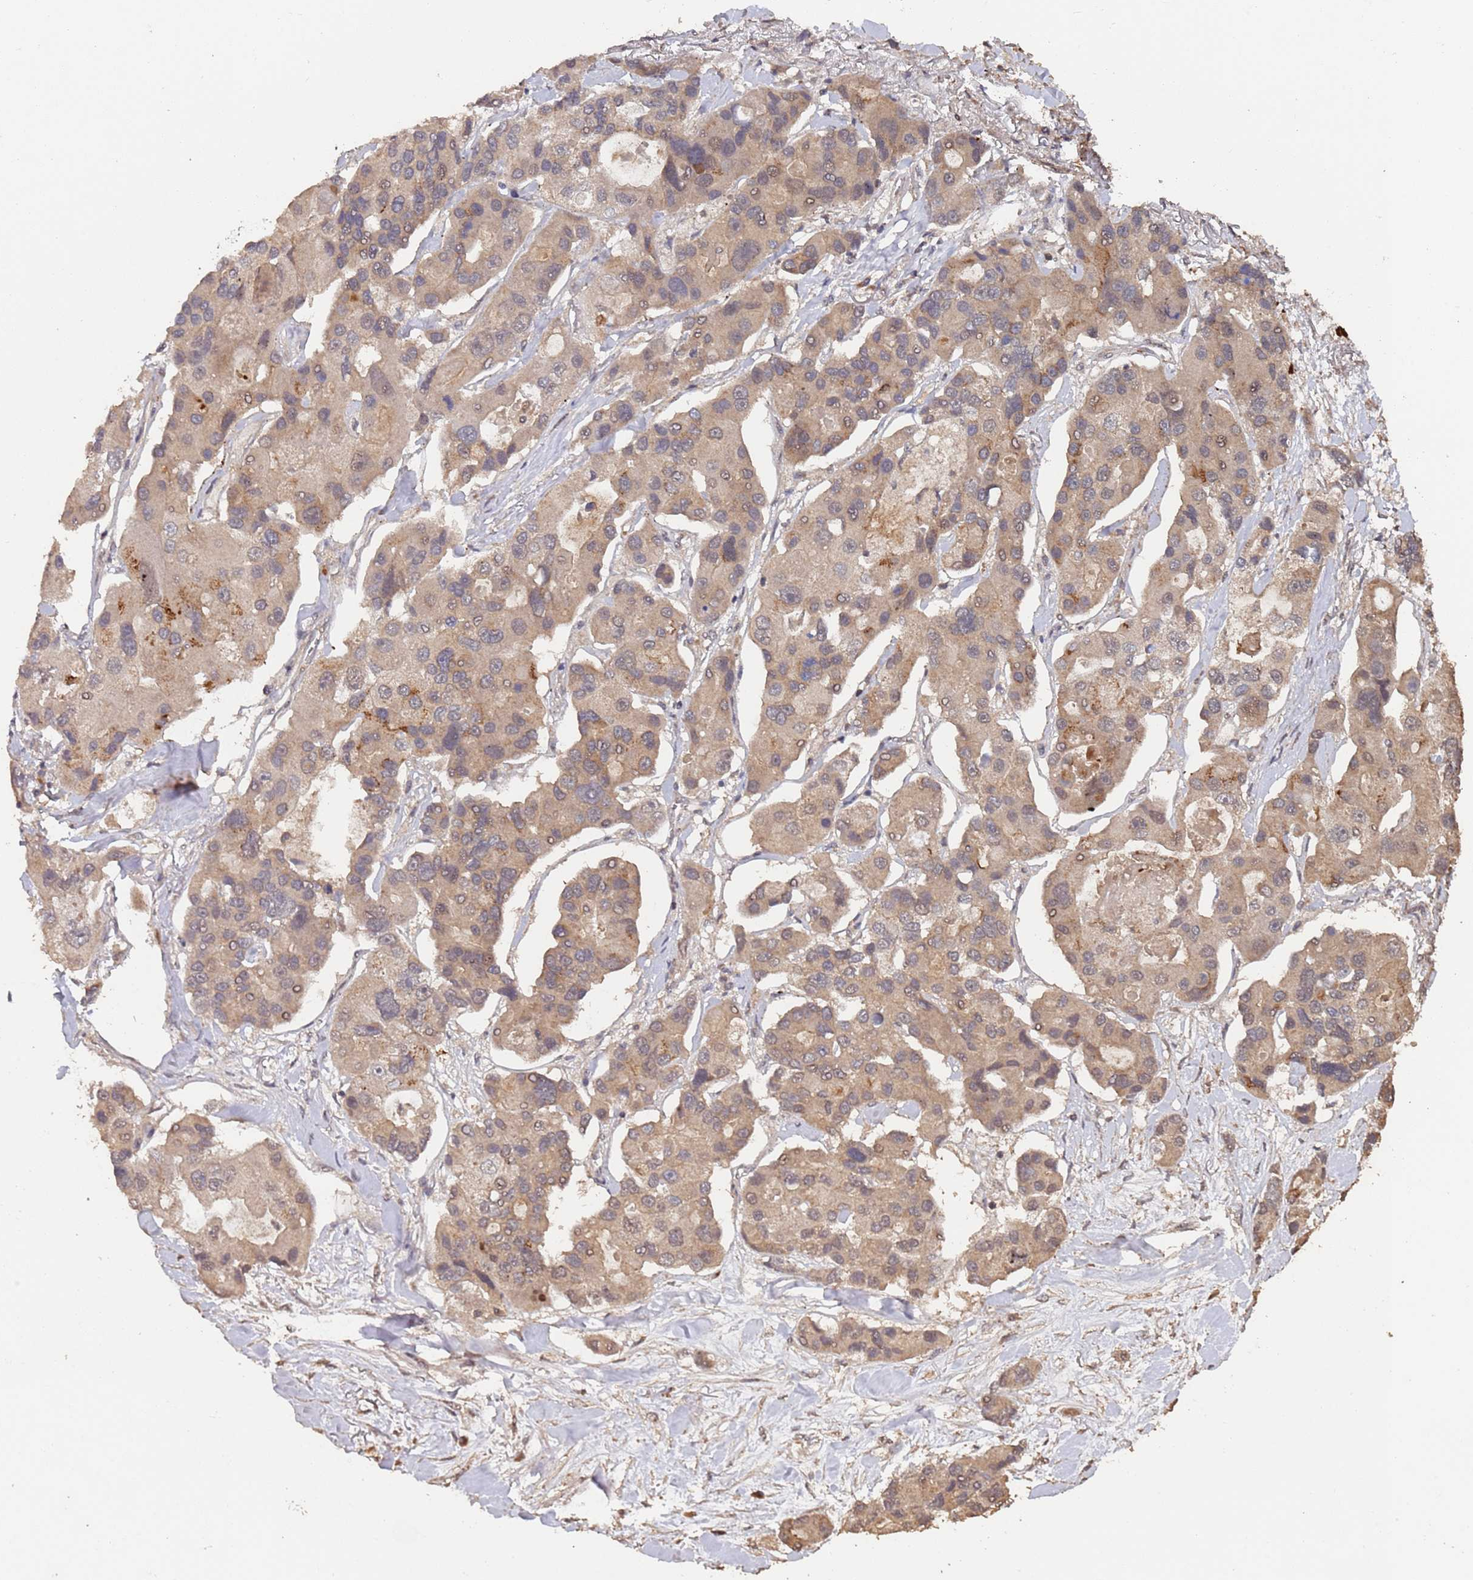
{"staining": {"intensity": "weak", "quantity": ">75%", "location": "cytoplasmic/membranous"}, "tissue": "lung cancer", "cell_type": "Tumor cells", "image_type": "cancer", "snomed": [{"axis": "morphology", "description": "Adenocarcinoma, NOS"}, {"axis": "topography", "description": "Lung"}], "caption": "There is low levels of weak cytoplasmic/membranous positivity in tumor cells of lung cancer, as demonstrated by immunohistochemical staining (brown color).", "gene": "FRAT1", "patient": {"sex": "female", "age": 54}}